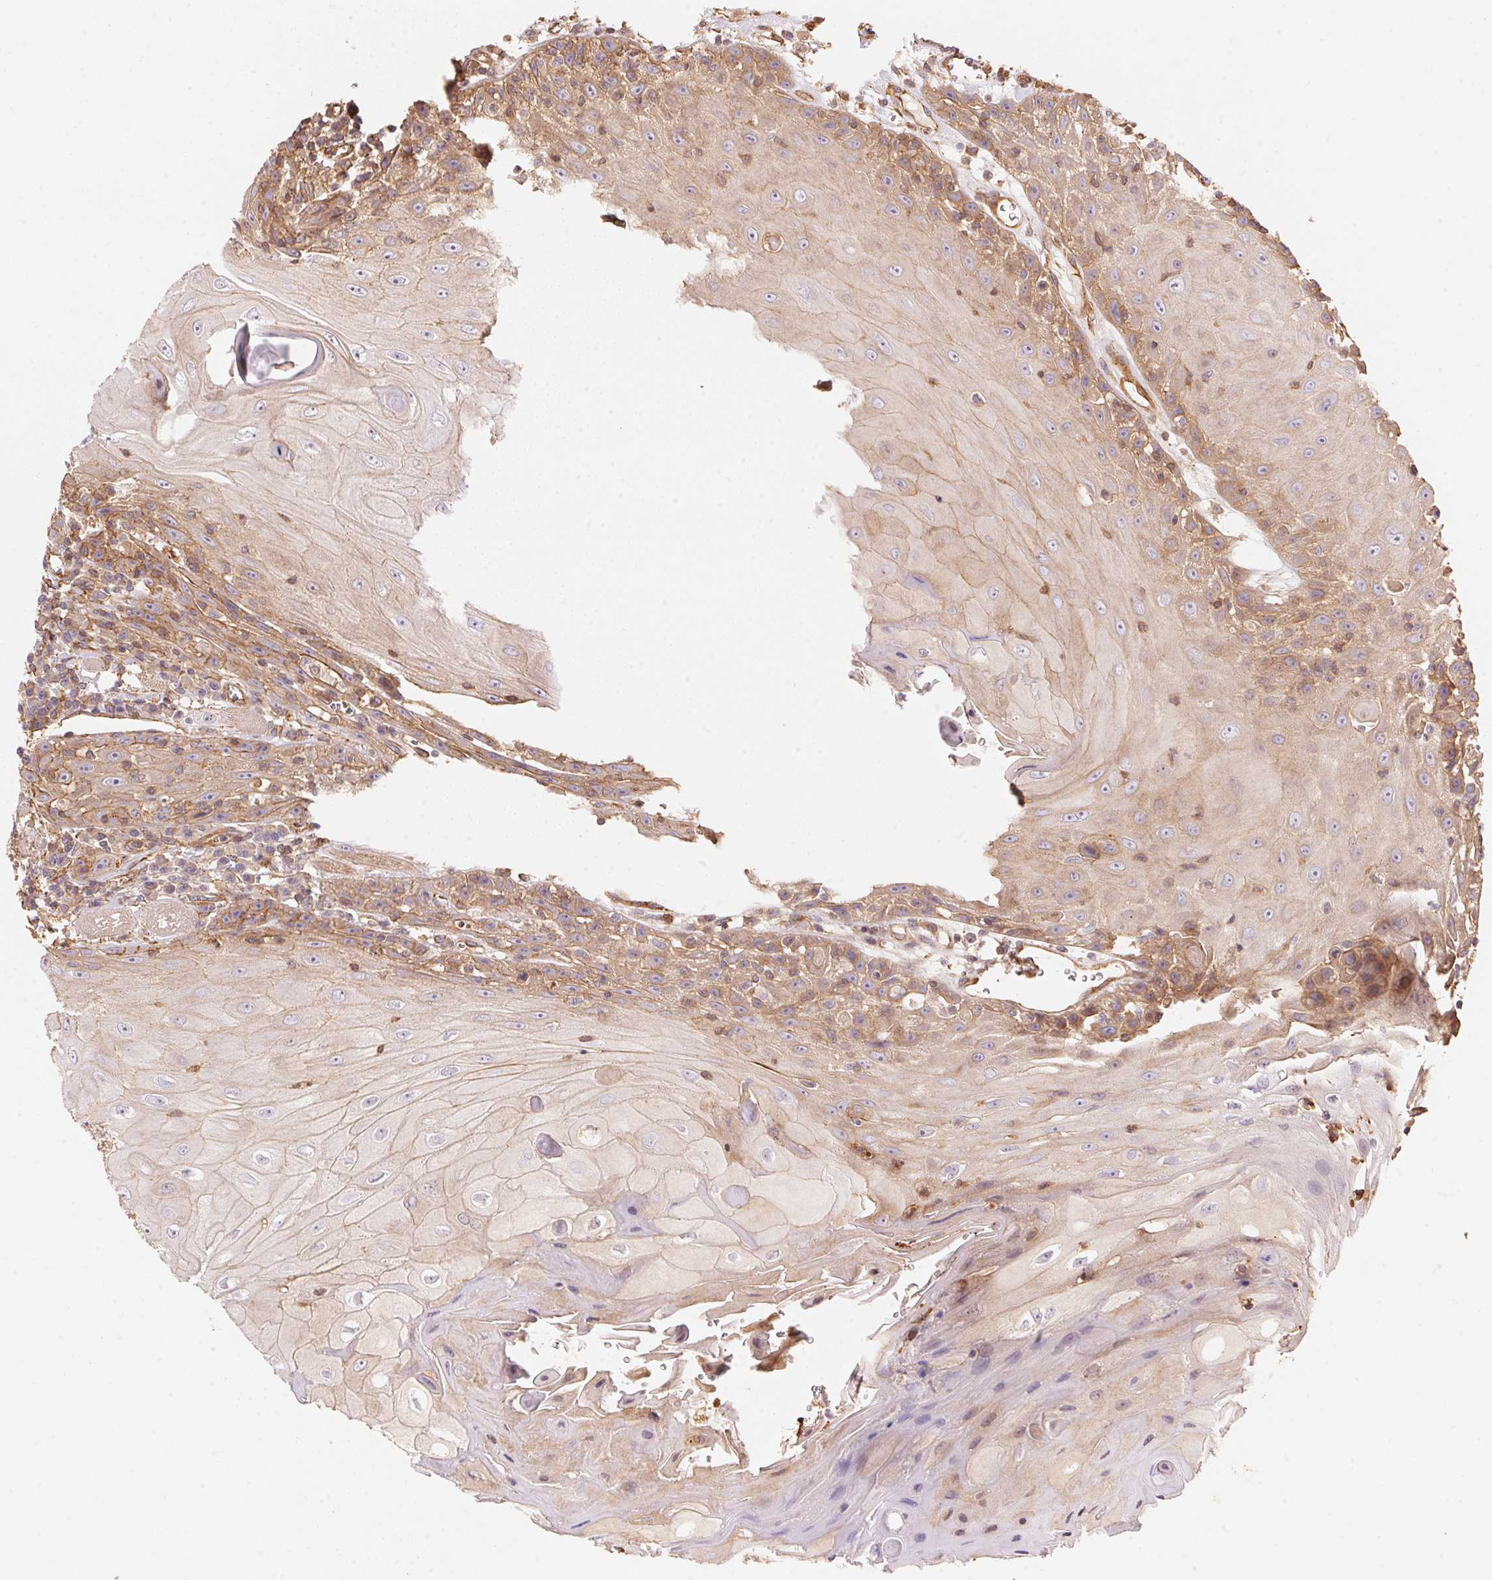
{"staining": {"intensity": "moderate", "quantity": "25%-75%", "location": "cytoplasmic/membranous"}, "tissue": "head and neck cancer", "cell_type": "Tumor cells", "image_type": "cancer", "snomed": [{"axis": "morphology", "description": "Normal tissue, NOS"}, {"axis": "morphology", "description": "Squamous cell carcinoma, NOS"}, {"axis": "topography", "description": "Oral tissue"}, {"axis": "topography", "description": "Head-Neck"}], "caption": "A brown stain highlights moderate cytoplasmic/membranous positivity of a protein in human head and neck cancer (squamous cell carcinoma) tumor cells.", "gene": "FRAS1", "patient": {"sex": "male", "age": 52}}